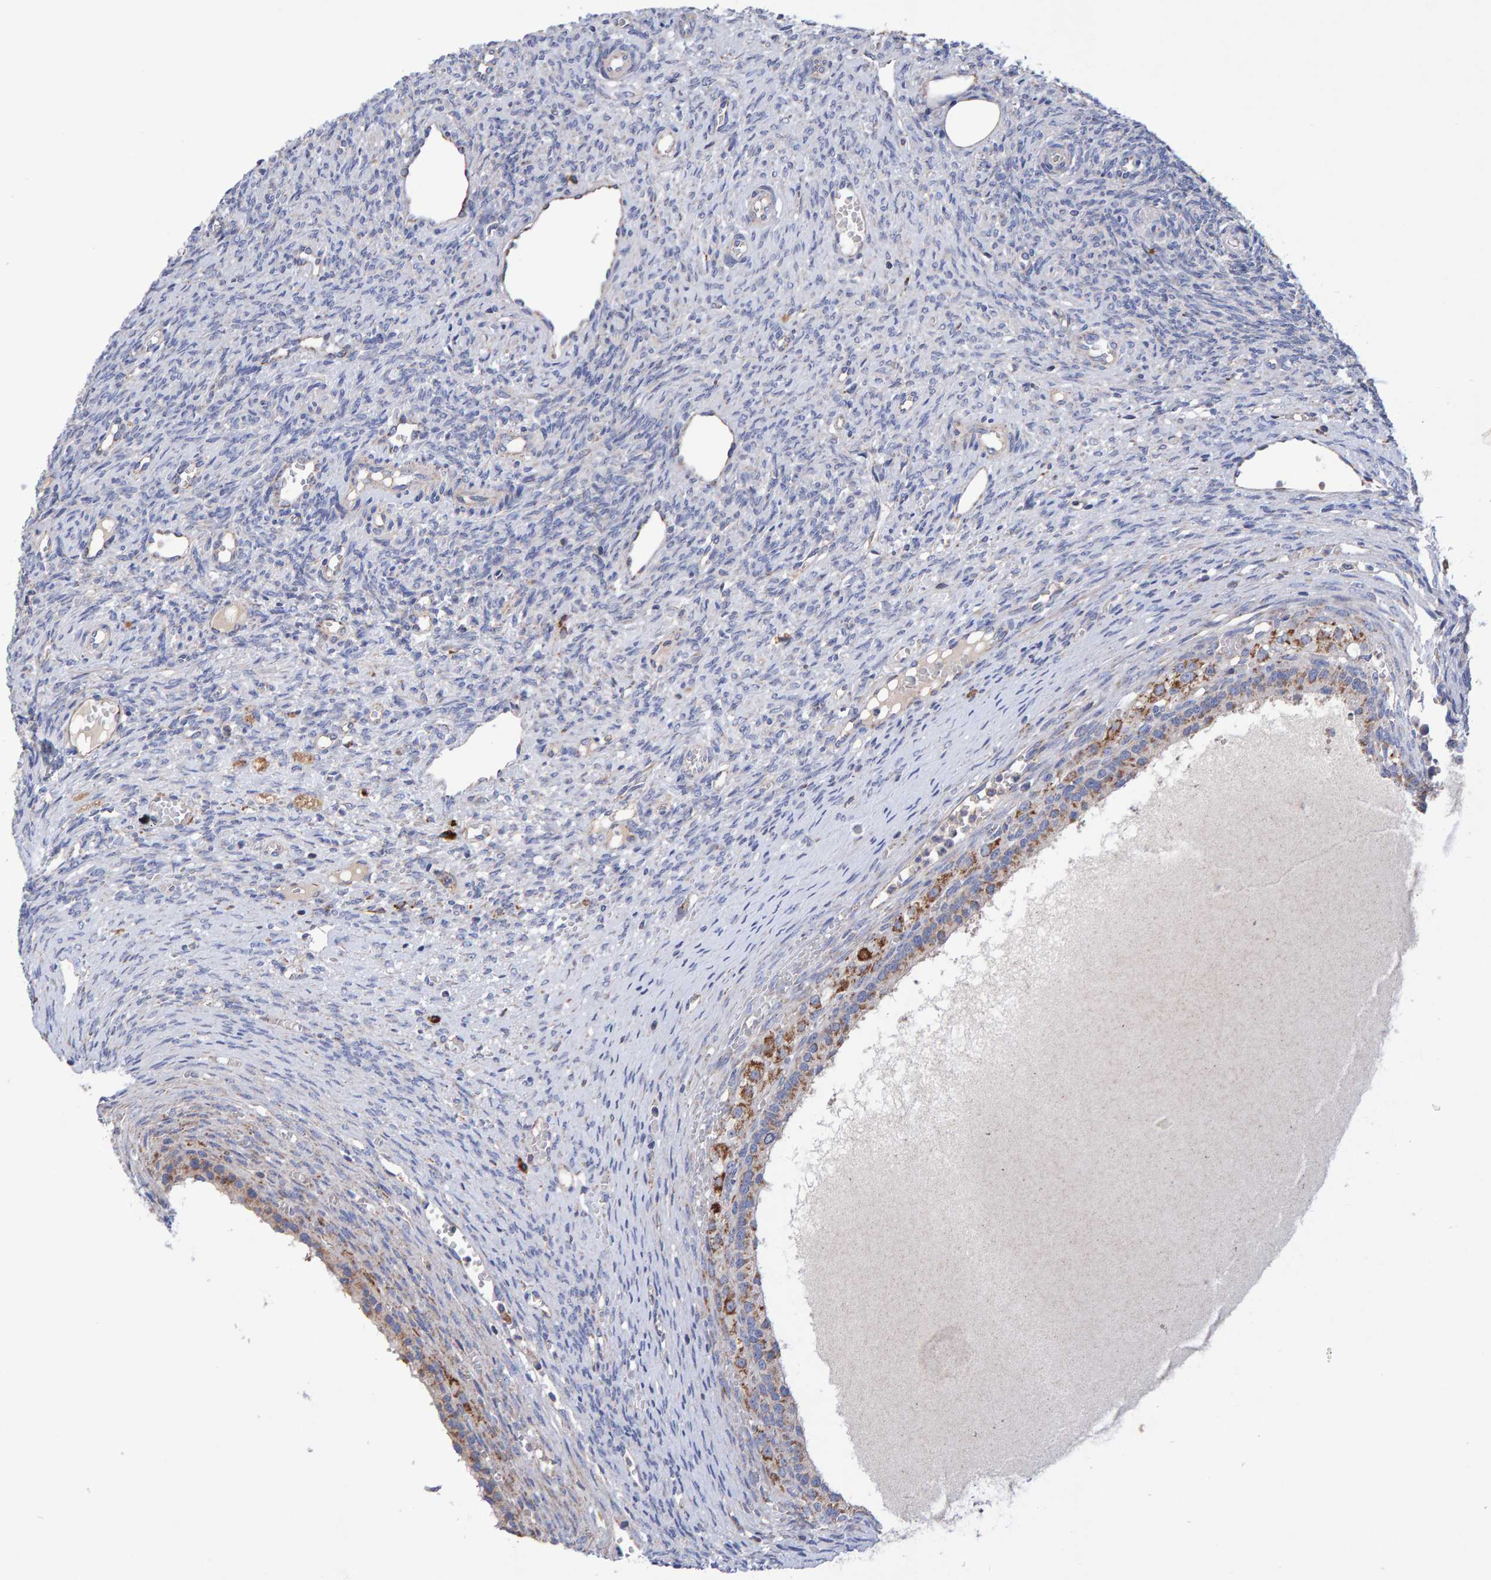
{"staining": {"intensity": "strong", "quantity": ">75%", "location": "cytoplasmic/membranous"}, "tissue": "ovary", "cell_type": "Follicle cells", "image_type": "normal", "snomed": [{"axis": "morphology", "description": "Normal tissue, NOS"}, {"axis": "topography", "description": "Ovary"}], "caption": "Approximately >75% of follicle cells in benign ovary display strong cytoplasmic/membranous protein expression as visualized by brown immunohistochemical staining.", "gene": "EFR3A", "patient": {"sex": "female", "age": 41}}